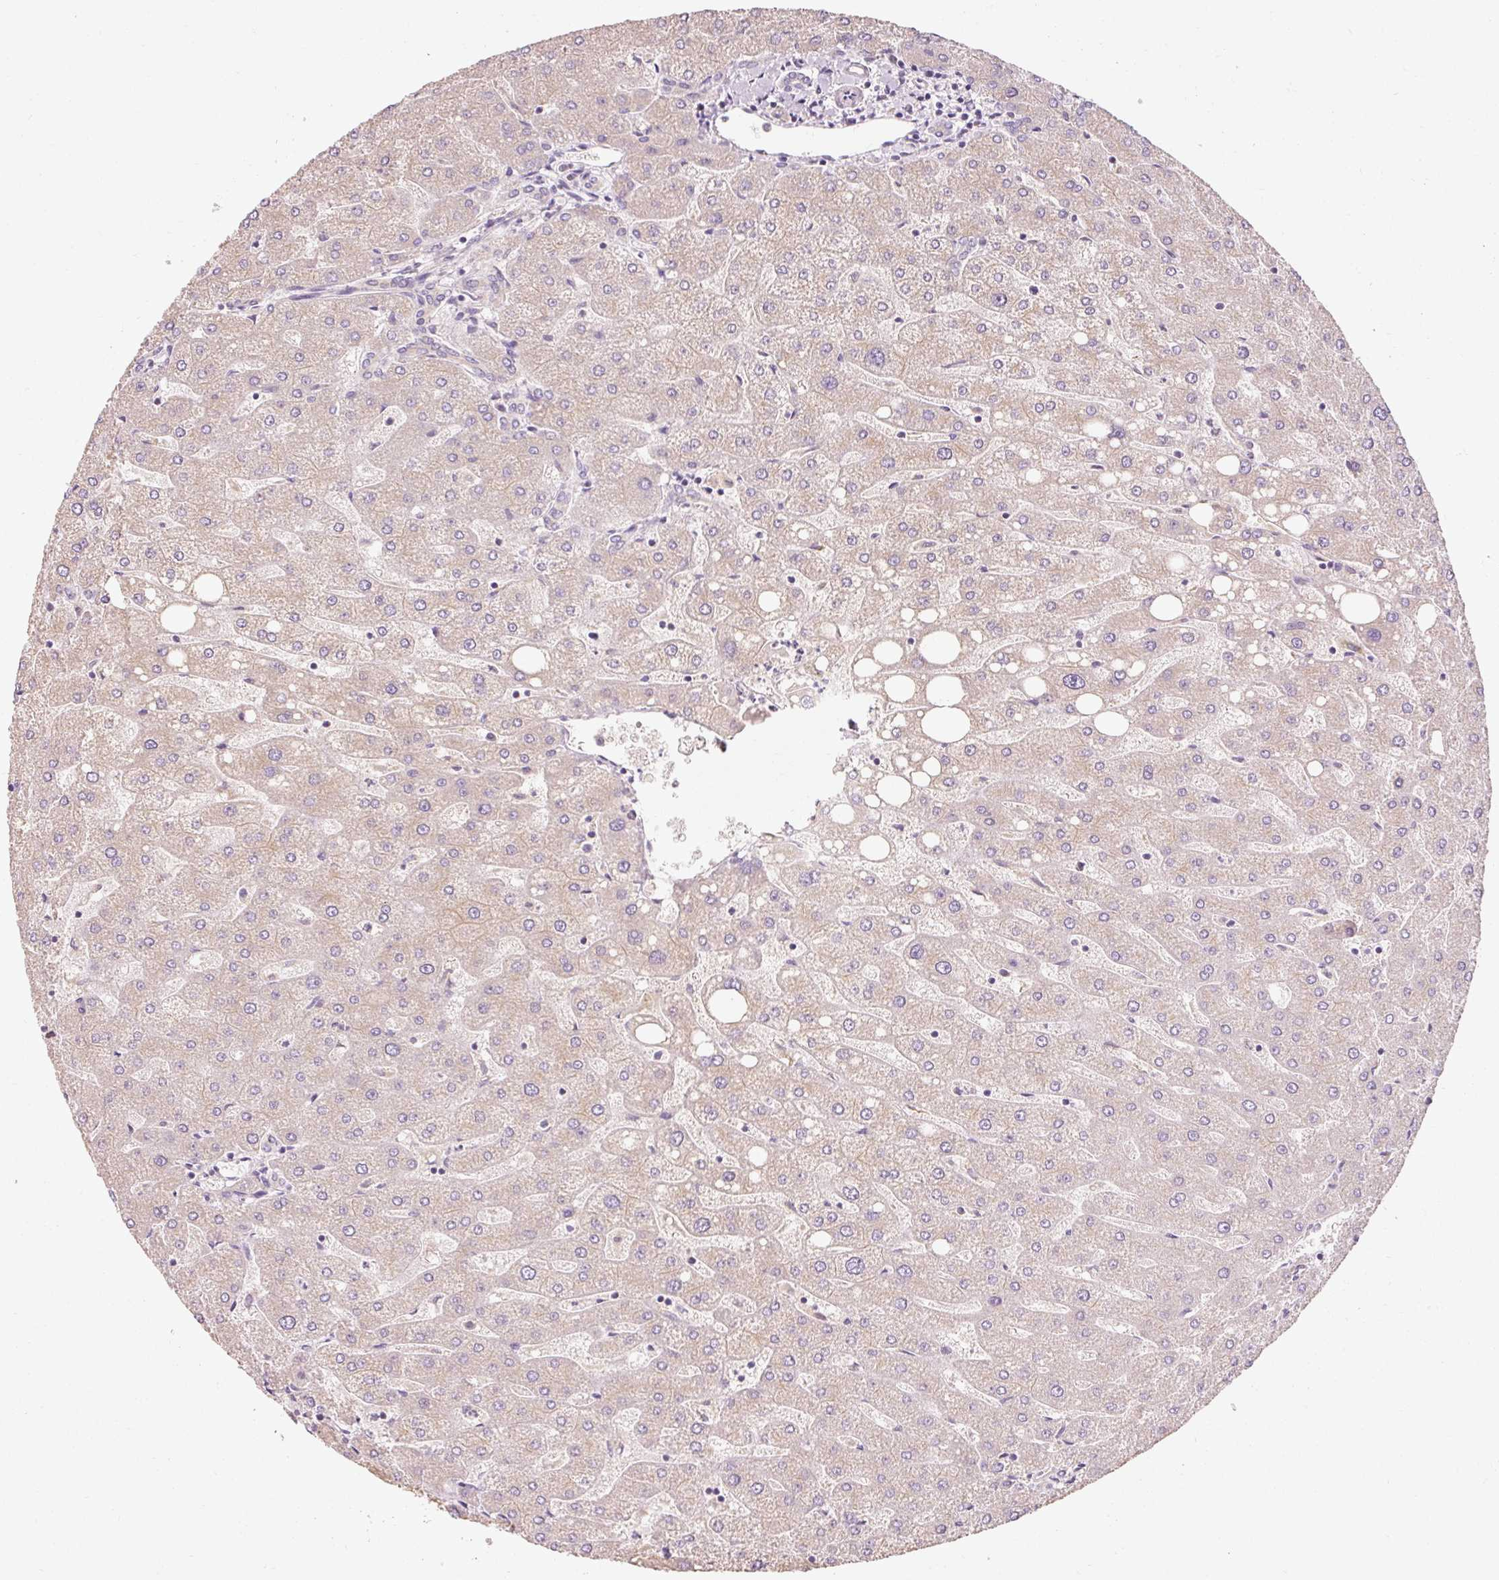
{"staining": {"intensity": "negative", "quantity": "none", "location": "none"}, "tissue": "liver", "cell_type": "Cholangiocytes", "image_type": "normal", "snomed": [{"axis": "morphology", "description": "Normal tissue, NOS"}, {"axis": "topography", "description": "Liver"}], "caption": "Immunohistochemical staining of unremarkable liver displays no significant expression in cholangiocytes. Nuclei are stained in blue.", "gene": "NAPA", "patient": {"sex": "male", "age": 67}}